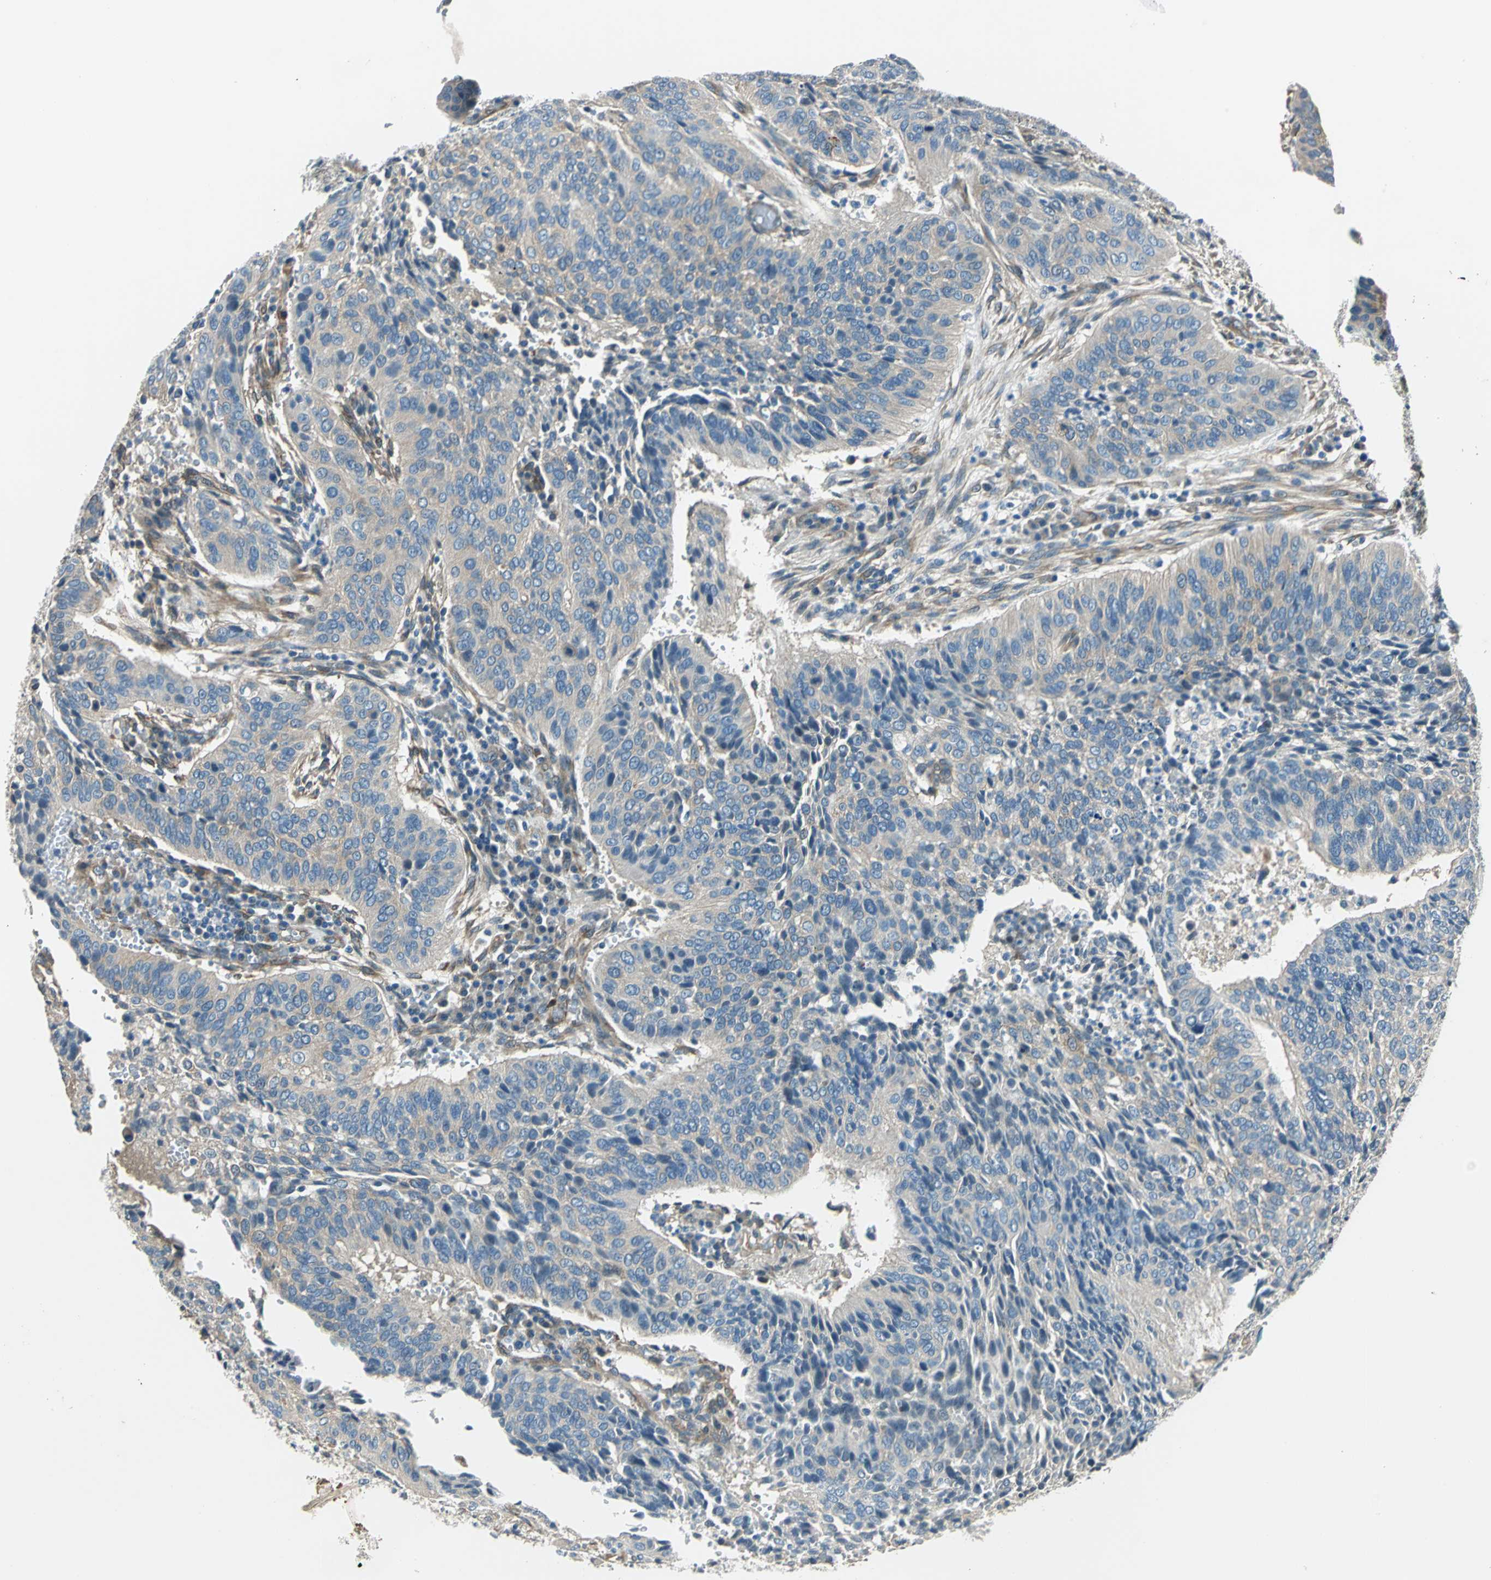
{"staining": {"intensity": "negative", "quantity": "none", "location": "none"}, "tissue": "cervical cancer", "cell_type": "Tumor cells", "image_type": "cancer", "snomed": [{"axis": "morphology", "description": "Squamous cell carcinoma, NOS"}, {"axis": "topography", "description": "Cervix"}], "caption": "Tumor cells are negative for brown protein staining in cervical cancer. (DAB immunohistochemistry with hematoxylin counter stain).", "gene": "CDC42EP1", "patient": {"sex": "female", "age": 39}}